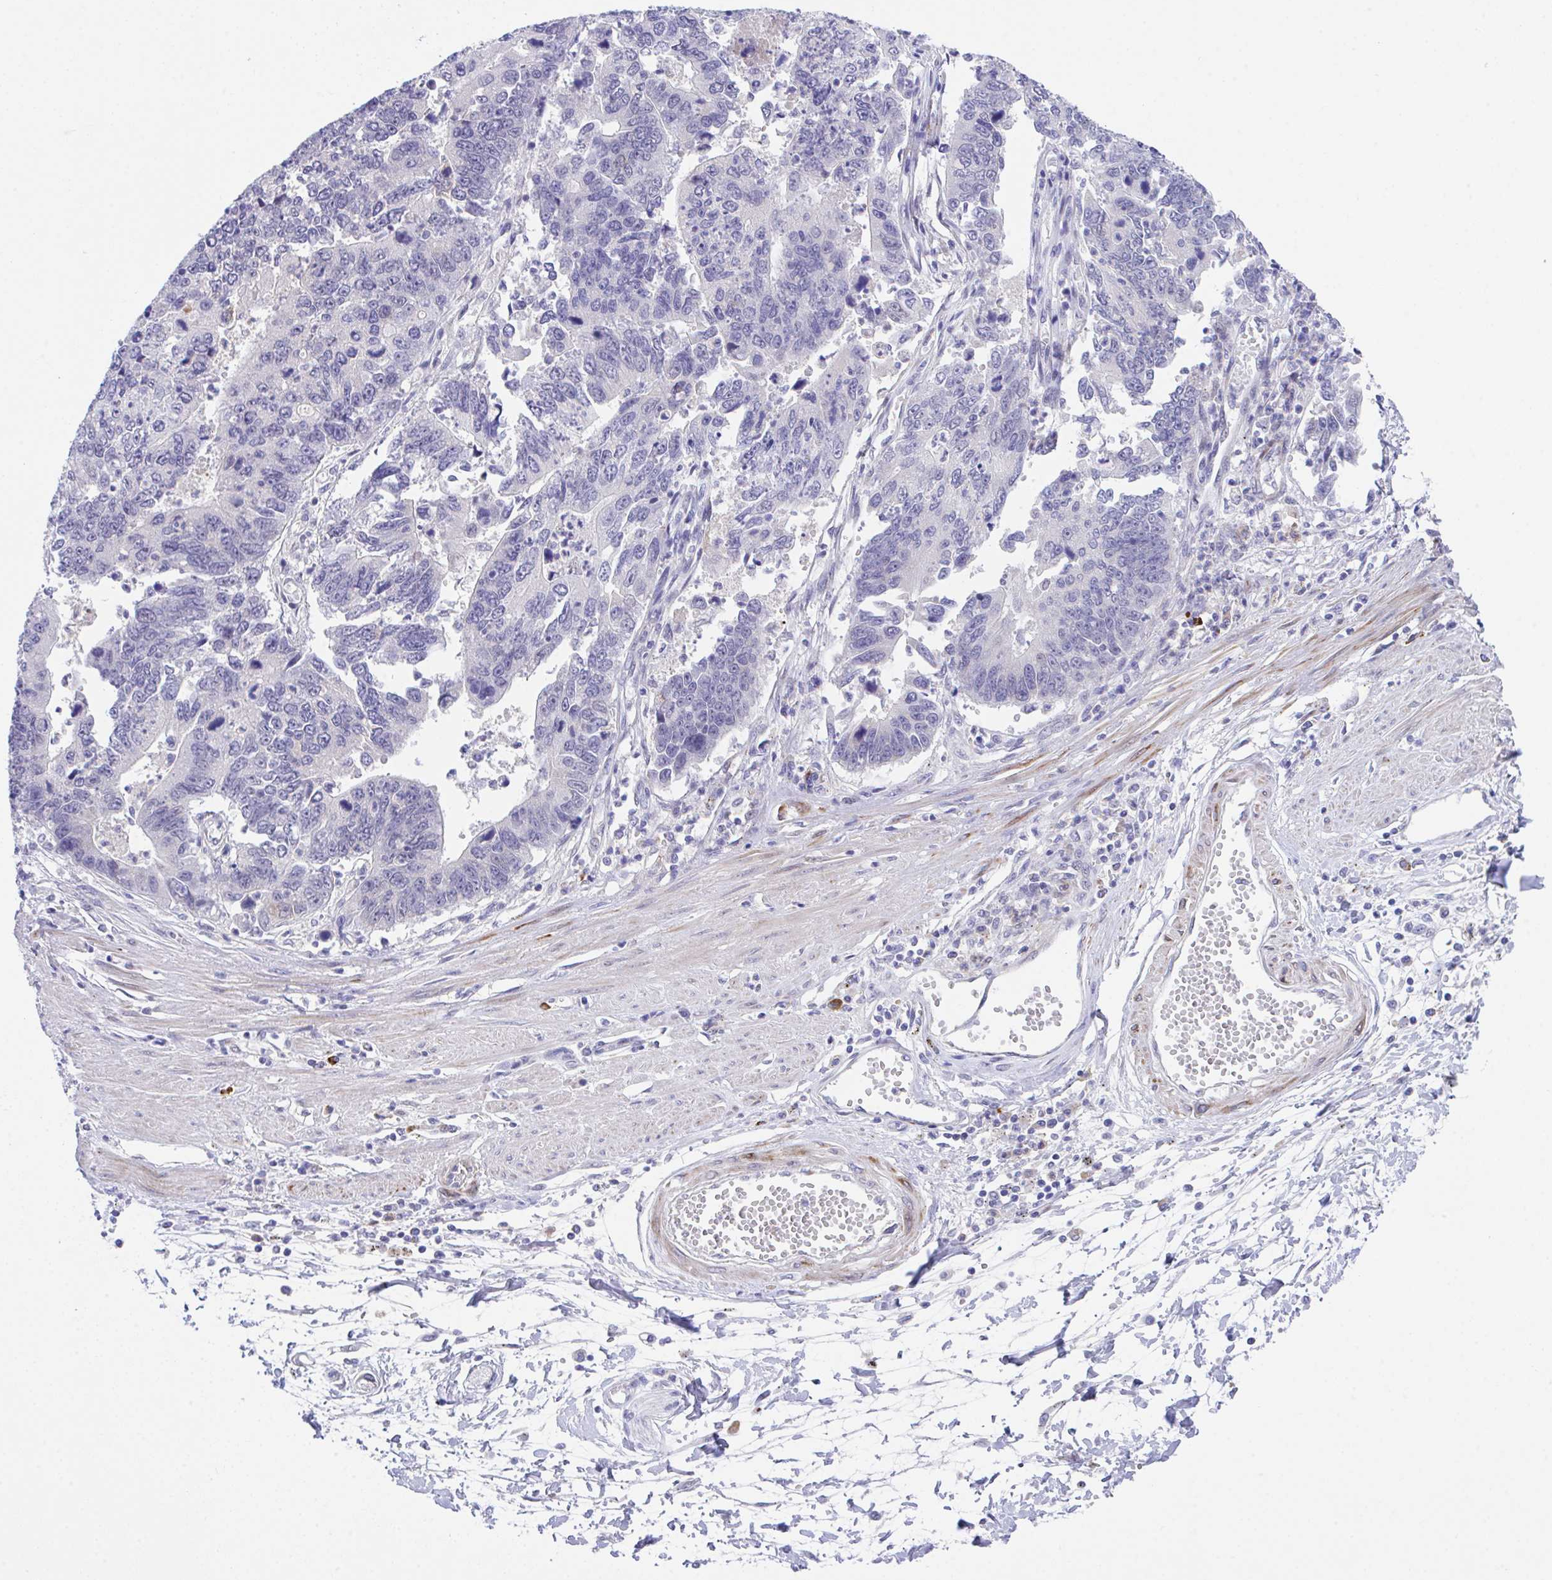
{"staining": {"intensity": "negative", "quantity": "none", "location": "none"}, "tissue": "stomach cancer", "cell_type": "Tumor cells", "image_type": "cancer", "snomed": [{"axis": "morphology", "description": "Adenocarcinoma, NOS"}, {"axis": "topography", "description": "Stomach"}], "caption": "Protein analysis of stomach adenocarcinoma demonstrates no significant positivity in tumor cells.", "gene": "HOXB4", "patient": {"sex": "male", "age": 59}}